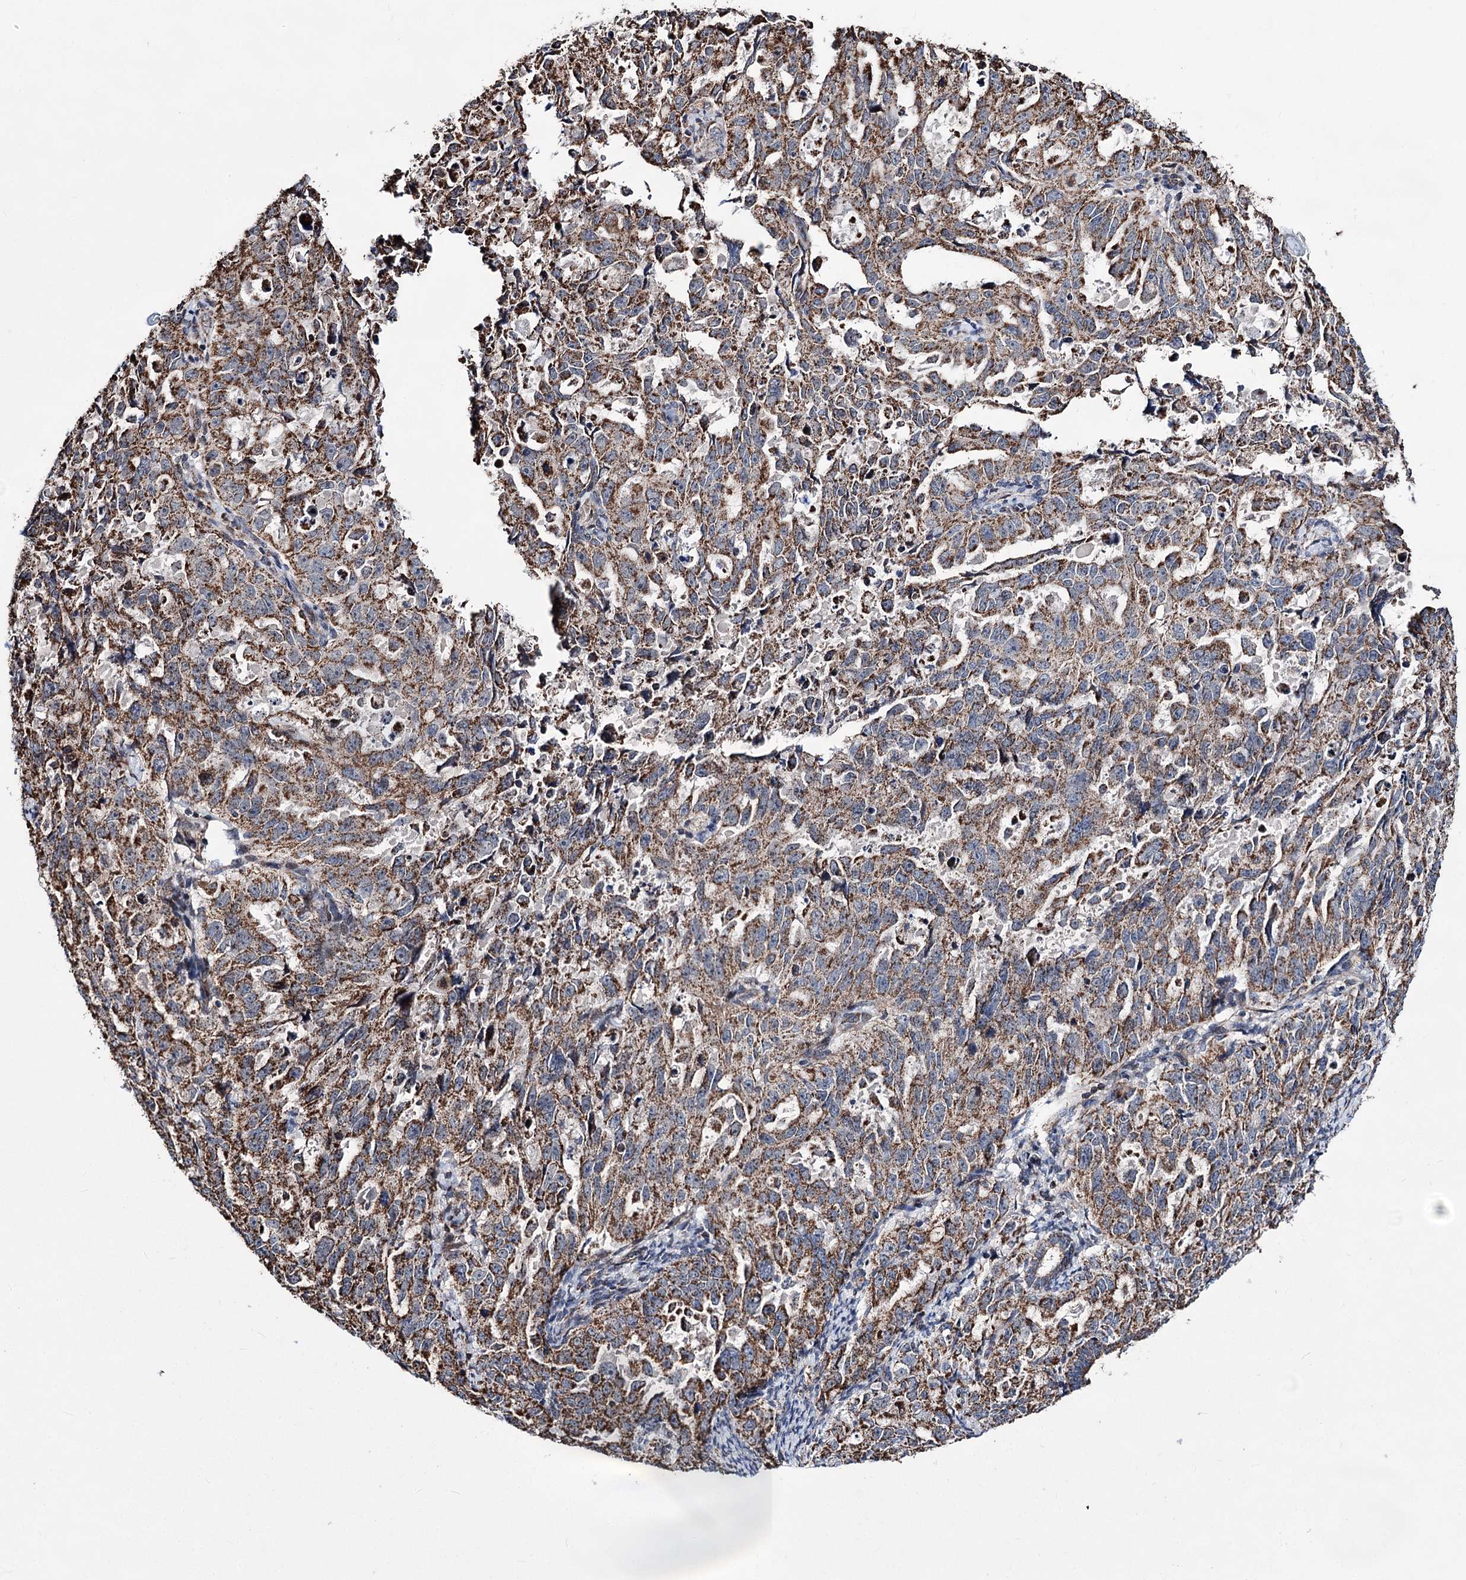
{"staining": {"intensity": "moderate", "quantity": ">75%", "location": "cytoplasmic/membranous"}, "tissue": "endometrial cancer", "cell_type": "Tumor cells", "image_type": "cancer", "snomed": [{"axis": "morphology", "description": "Adenocarcinoma, NOS"}, {"axis": "topography", "description": "Endometrium"}], "caption": "Immunohistochemistry (IHC) of endometrial cancer reveals medium levels of moderate cytoplasmic/membranous staining in about >75% of tumor cells.", "gene": "CREB3L4", "patient": {"sex": "female", "age": 65}}